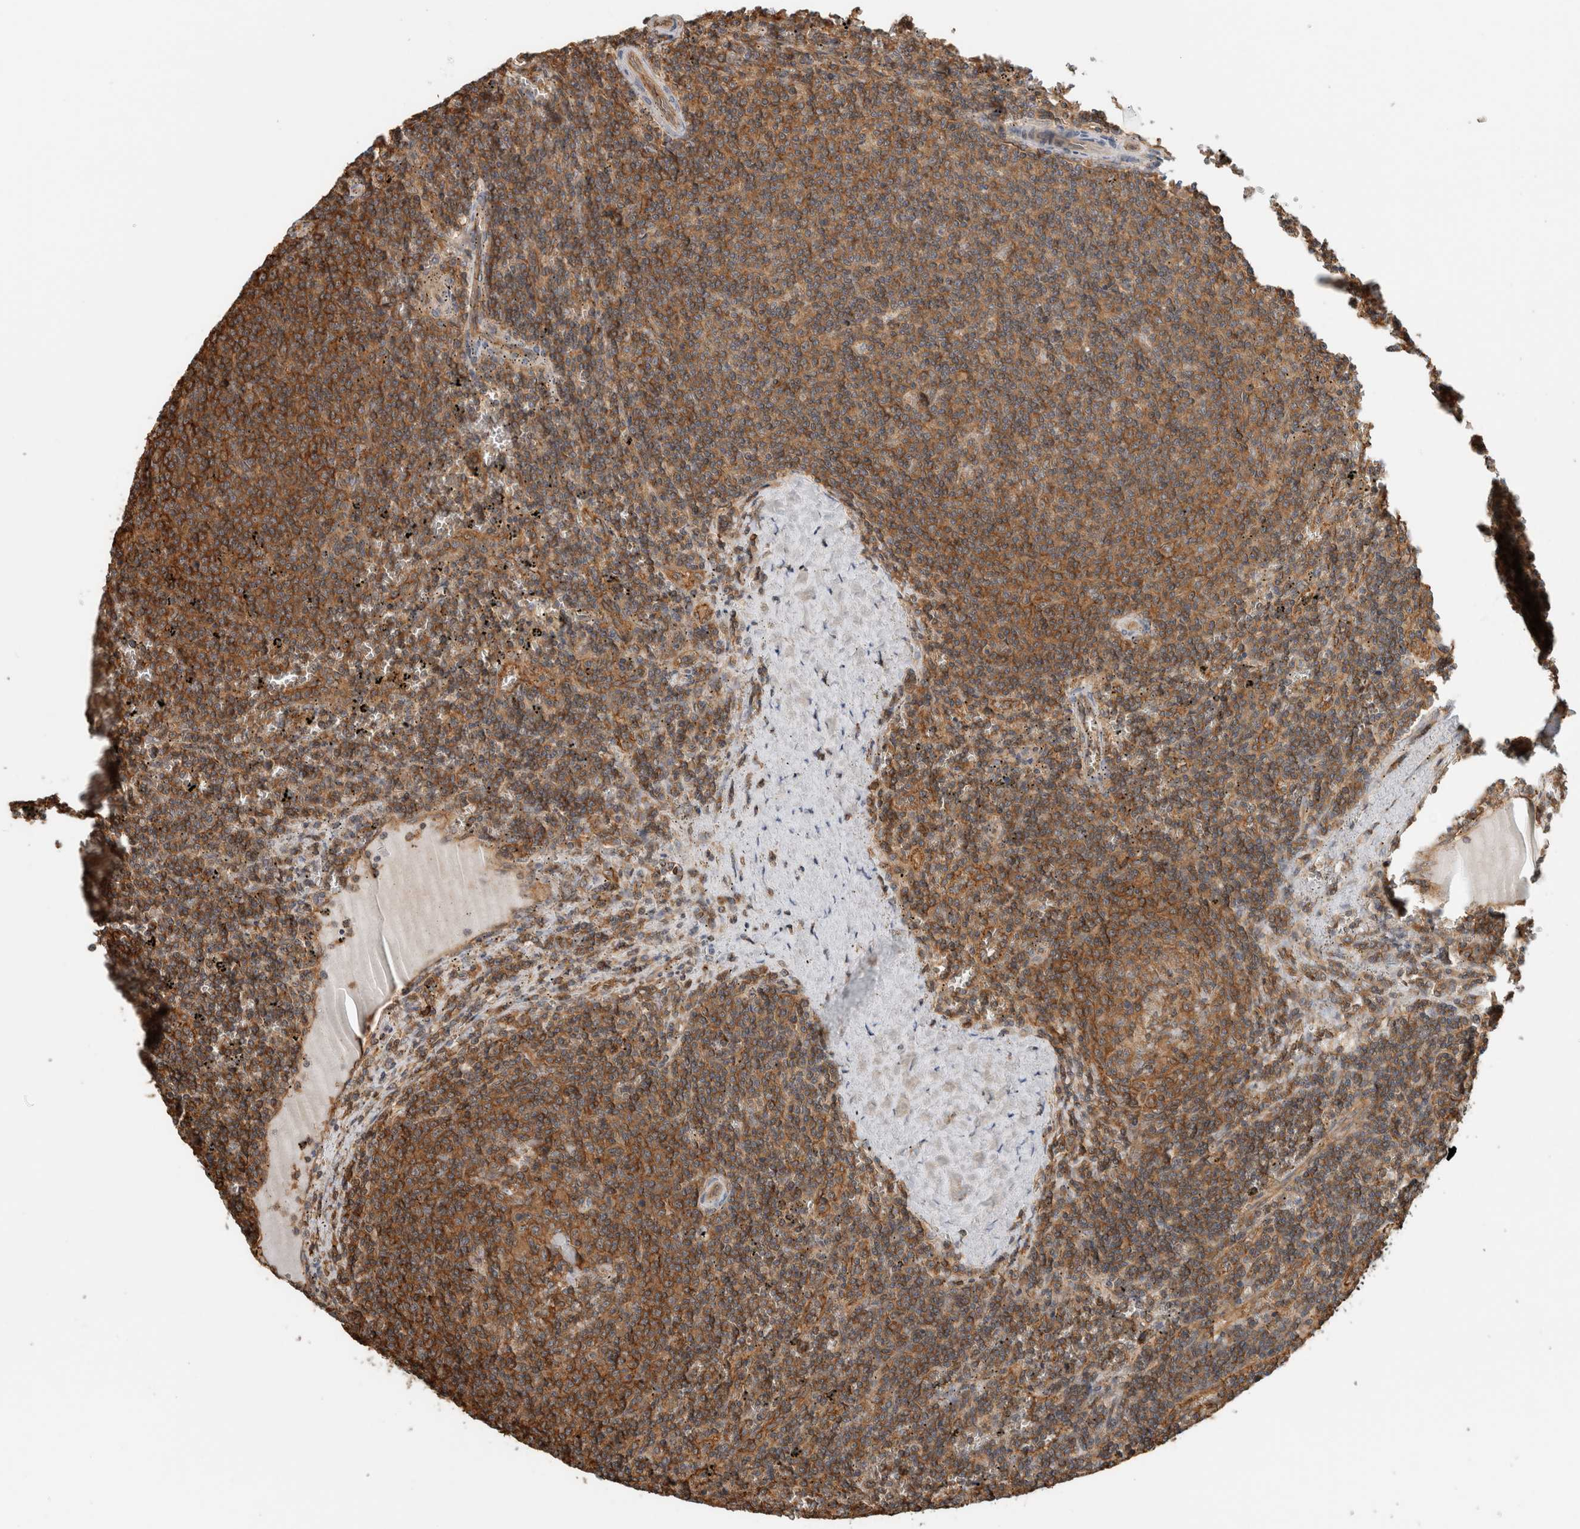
{"staining": {"intensity": "moderate", "quantity": ">75%", "location": "cytoplasmic/membranous"}, "tissue": "lymphoma", "cell_type": "Tumor cells", "image_type": "cancer", "snomed": [{"axis": "morphology", "description": "Malignant lymphoma, non-Hodgkin's type, Low grade"}, {"axis": "topography", "description": "Spleen"}], "caption": "Immunohistochemistry (IHC) micrograph of neoplastic tissue: lymphoma stained using IHC displays medium levels of moderate protein expression localized specifically in the cytoplasmic/membranous of tumor cells, appearing as a cytoplasmic/membranous brown color.", "gene": "PFDN4", "patient": {"sex": "female", "age": 50}}